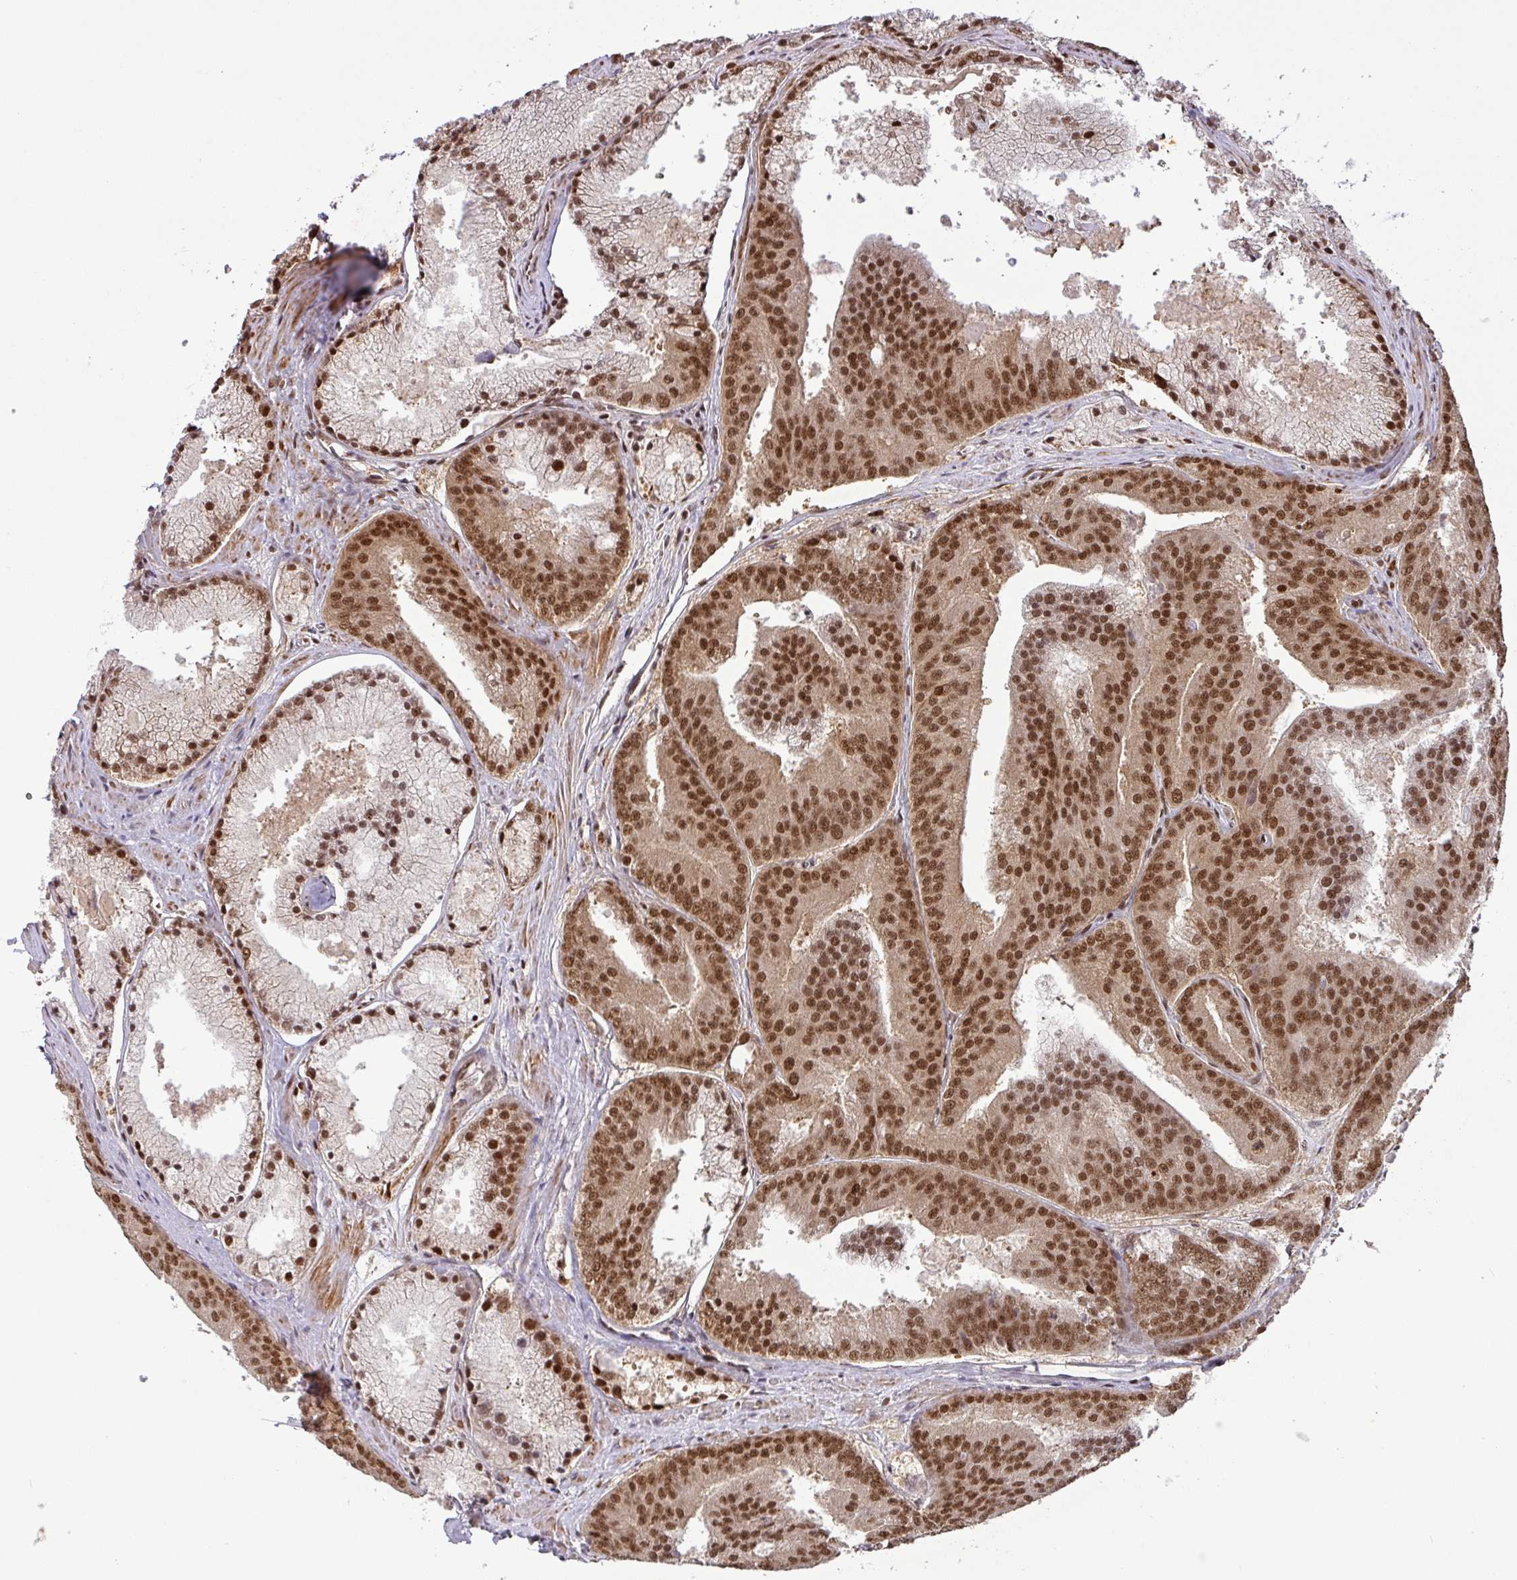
{"staining": {"intensity": "strong", "quantity": ">75%", "location": "nuclear"}, "tissue": "prostate cancer", "cell_type": "Tumor cells", "image_type": "cancer", "snomed": [{"axis": "morphology", "description": "Adenocarcinoma, High grade"}, {"axis": "topography", "description": "Prostate"}], "caption": "Approximately >75% of tumor cells in human prostate high-grade adenocarcinoma reveal strong nuclear protein positivity as visualized by brown immunohistochemical staining.", "gene": "SRSF2", "patient": {"sex": "male", "age": 61}}